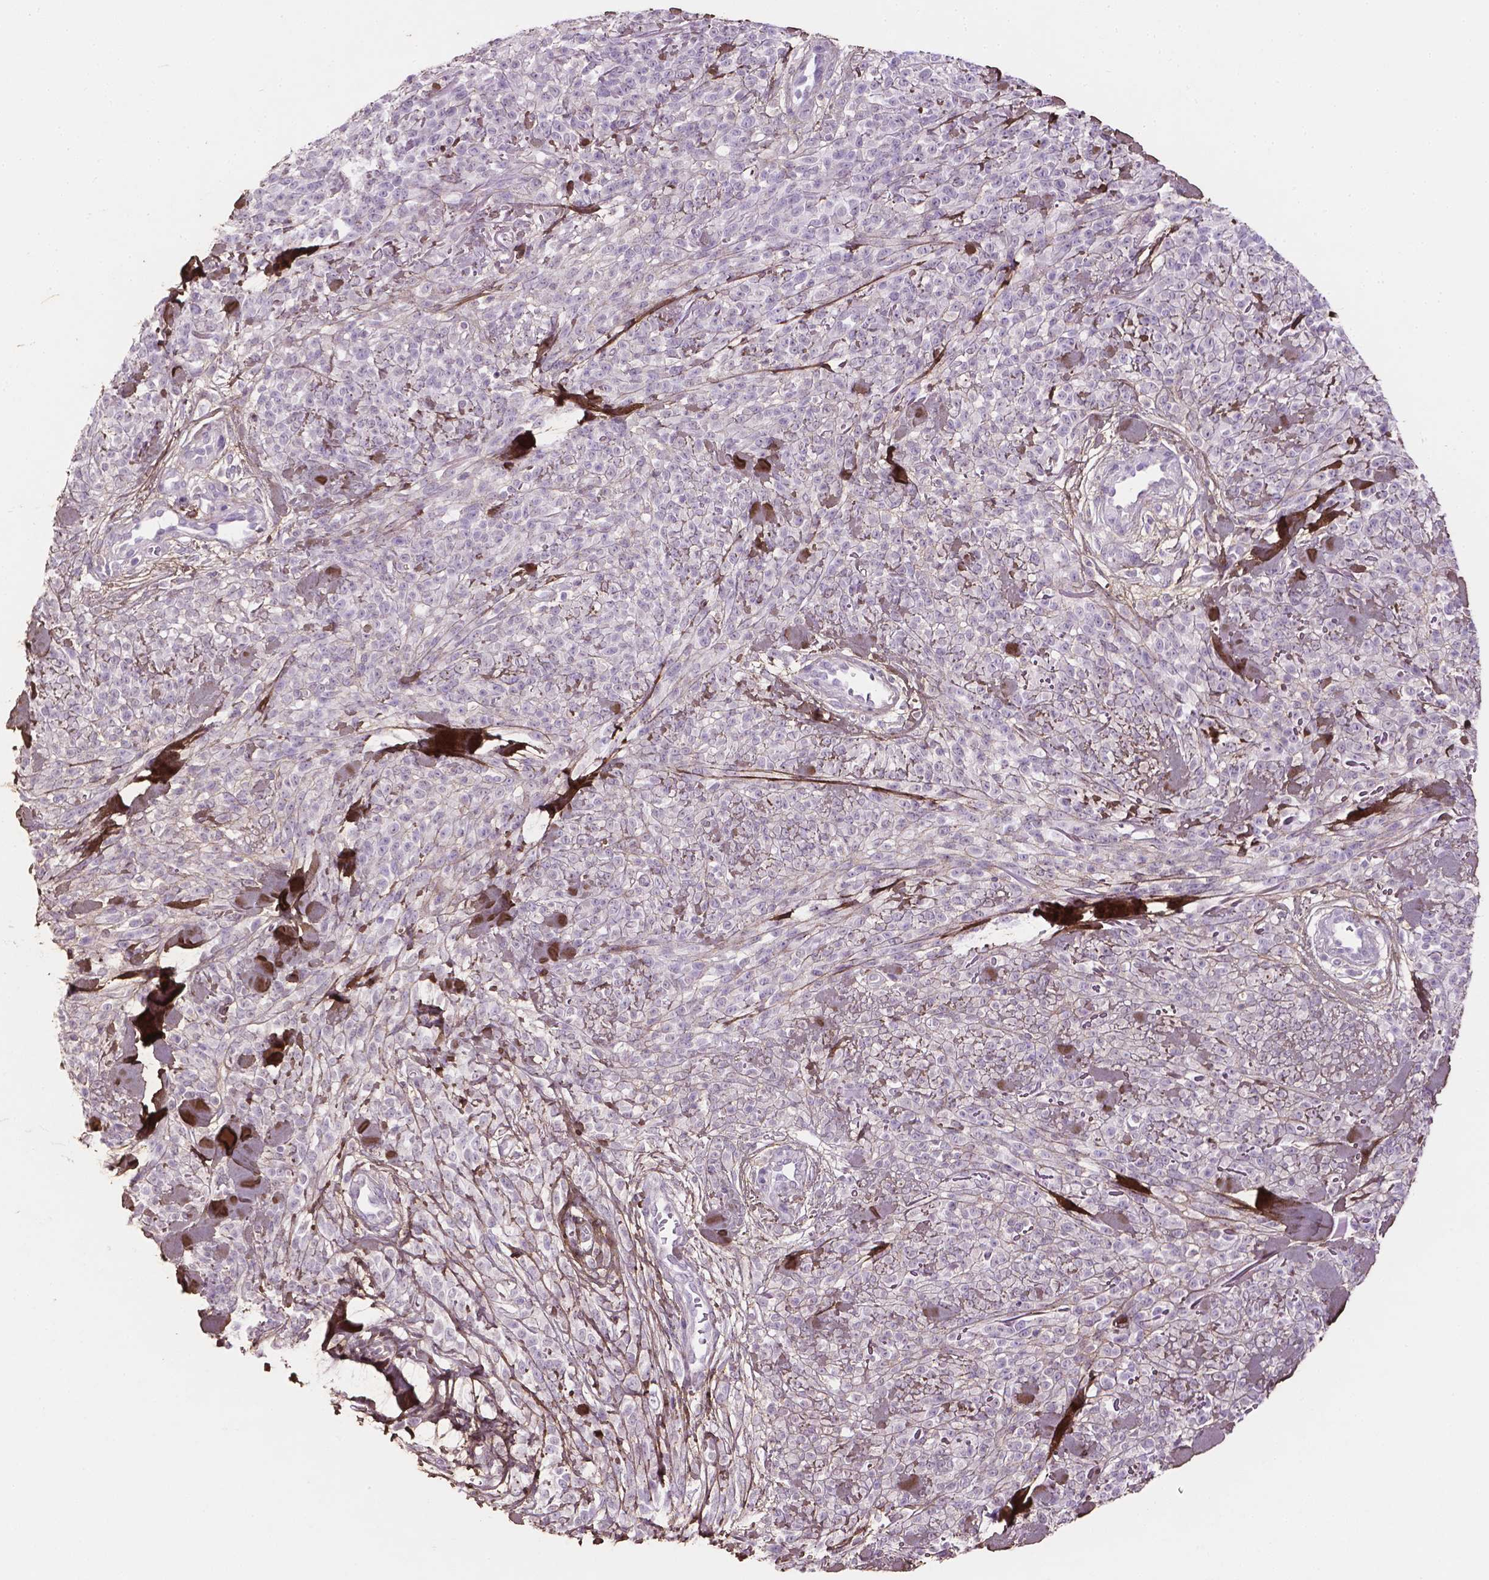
{"staining": {"intensity": "negative", "quantity": "none", "location": "none"}, "tissue": "melanoma", "cell_type": "Tumor cells", "image_type": "cancer", "snomed": [{"axis": "morphology", "description": "Malignant melanoma, NOS"}, {"axis": "topography", "description": "Skin"}, {"axis": "topography", "description": "Skin of trunk"}], "caption": "A high-resolution photomicrograph shows immunohistochemistry (IHC) staining of melanoma, which demonstrates no significant expression in tumor cells. (Immunohistochemistry, brightfield microscopy, high magnification).", "gene": "DLG2", "patient": {"sex": "male", "age": 74}}